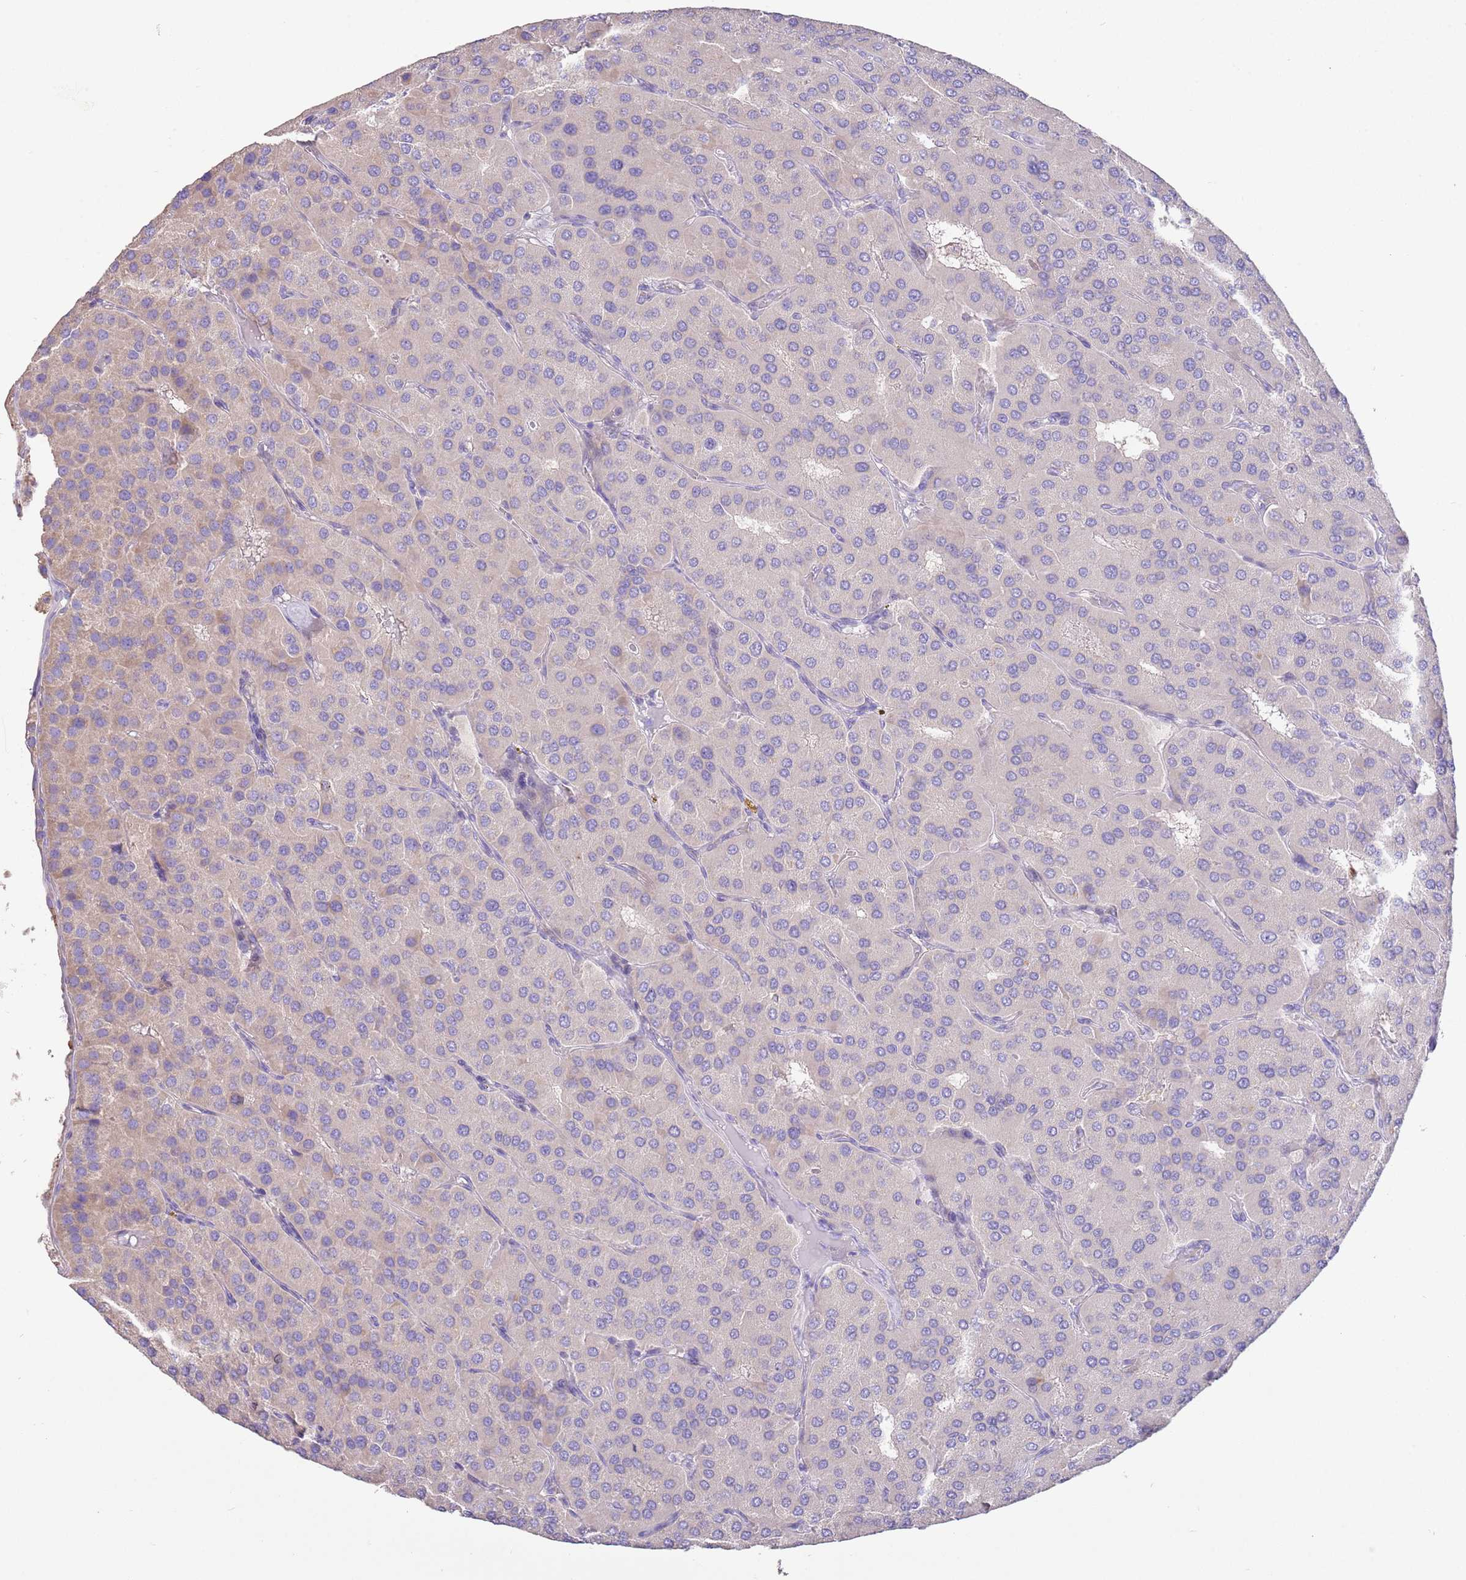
{"staining": {"intensity": "negative", "quantity": "none", "location": "none"}, "tissue": "parathyroid gland", "cell_type": "Glandular cells", "image_type": "normal", "snomed": [{"axis": "morphology", "description": "Normal tissue, NOS"}, {"axis": "morphology", "description": "Adenoma, NOS"}, {"axis": "topography", "description": "Parathyroid gland"}], "caption": "This histopathology image is of normal parathyroid gland stained with IHC to label a protein in brown with the nuclei are counter-stained blue. There is no staining in glandular cells. The staining was performed using DAB to visualize the protein expression in brown, while the nuclei were stained in blue with hematoxylin (Magnification: 20x).", "gene": "SFTPA1", "patient": {"sex": "female", "age": 86}}